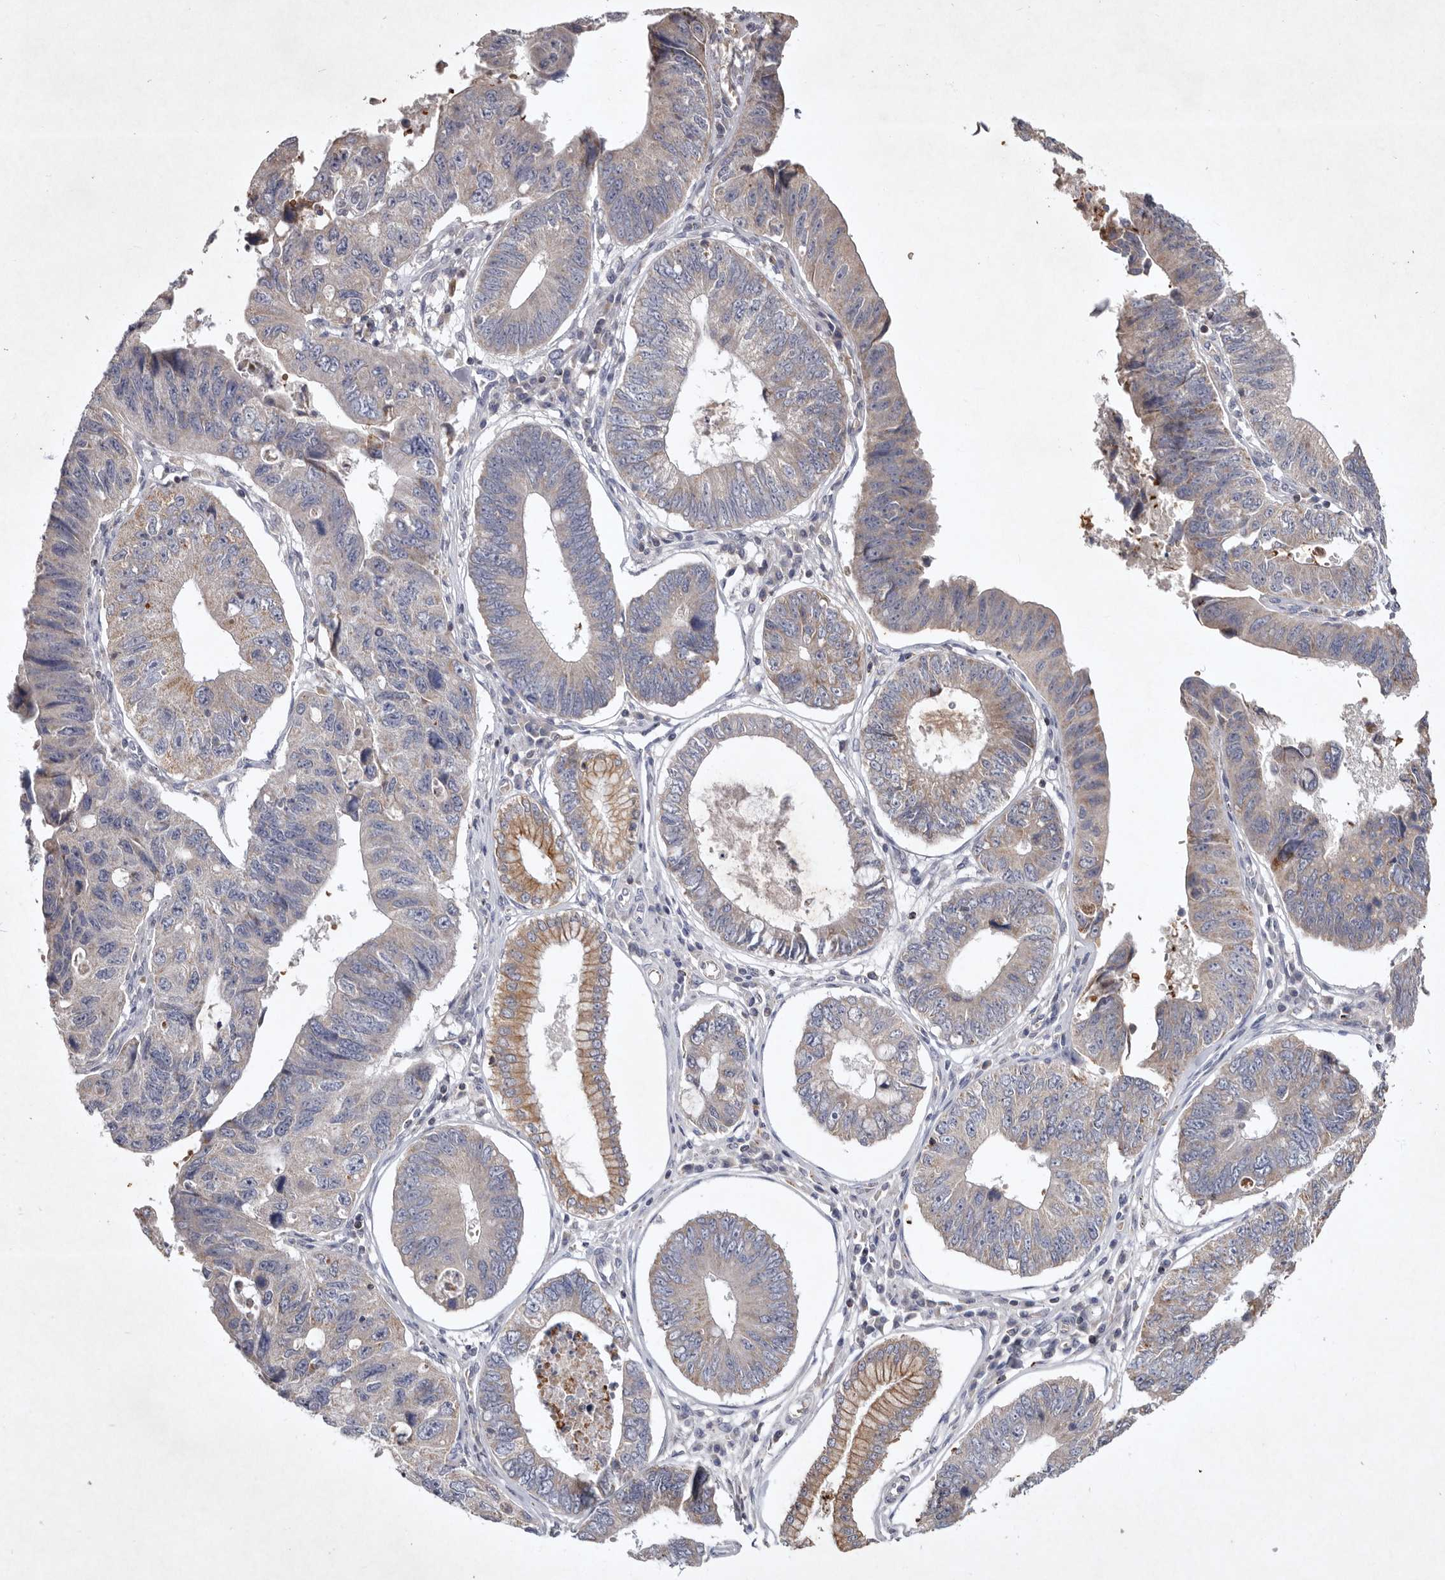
{"staining": {"intensity": "weak", "quantity": "<25%", "location": "cytoplasmic/membranous"}, "tissue": "stomach cancer", "cell_type": "Tumor cells", "image_type": "cancer", "snomed": [{"axis": "morphology", "description": "Adenocarcinoma, NOS"}, {"axis": "topography", "description": "Stomach"}], "caption": "Immunohistochemical staining of stomach cancer (adenocarcinoma) displays no significant staining in tumor cells.", "gene": "TNFSF14", "patient": {"sex": "male", "age": 59}}